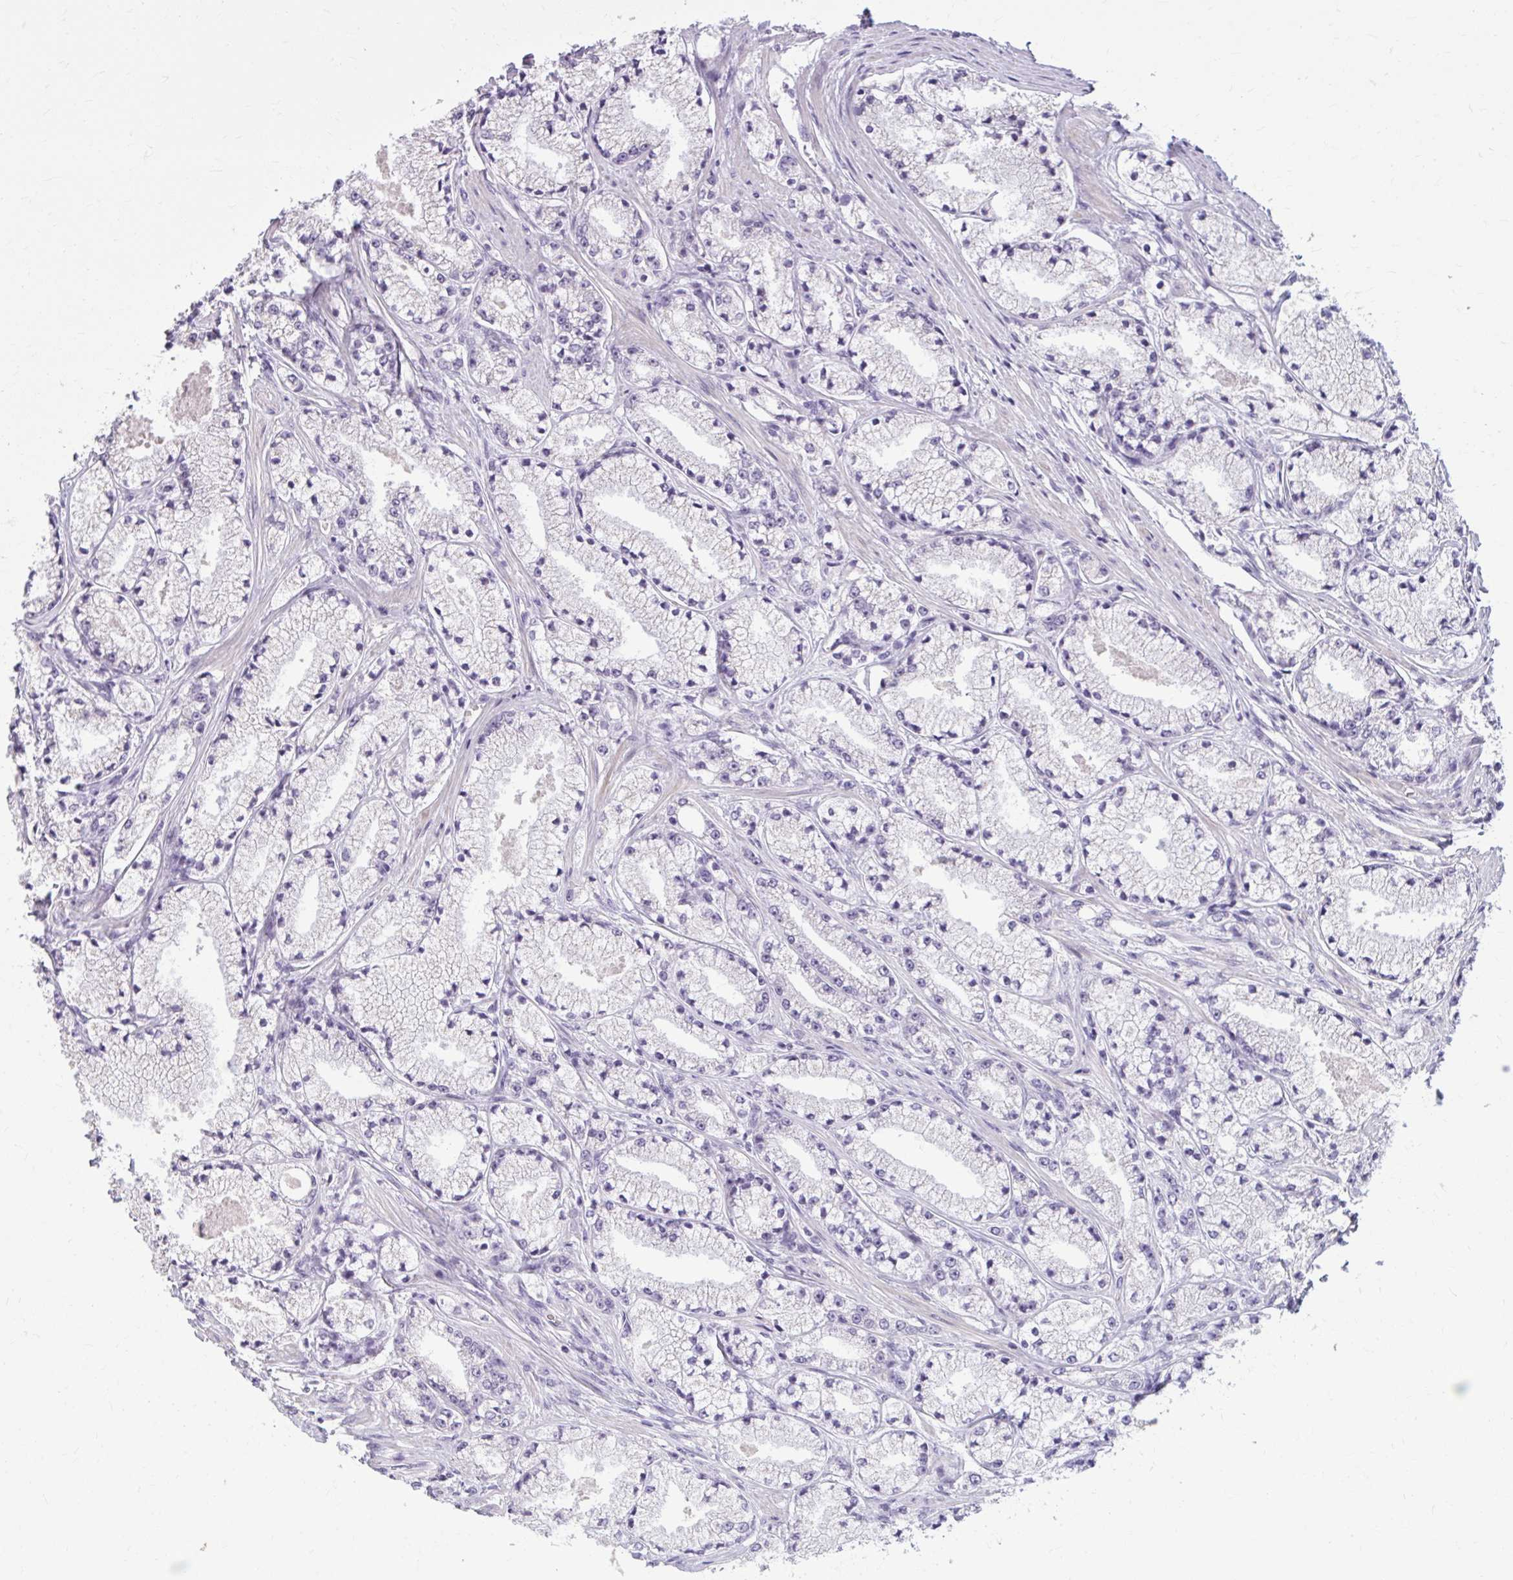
{"staining": {"intensity": "negative", "quantity": "none", "location": "none"}, "tissue": "prostate cancer", "cell_type": "Tumor cells", "image_type": "cancer", "snomed": [{"axis": "morphology", "description": "Adenocarcinoma, High grade"}, {"axis": "topography", "description": "Prostate"}], "caption": "High power microscopy image of an IHC image of high-grade adenocarcinoma (prostate), revealing no significant expression in tumor cells.", "gene": "OR4B1", "patient": {"sex": "male", "age": 63}}